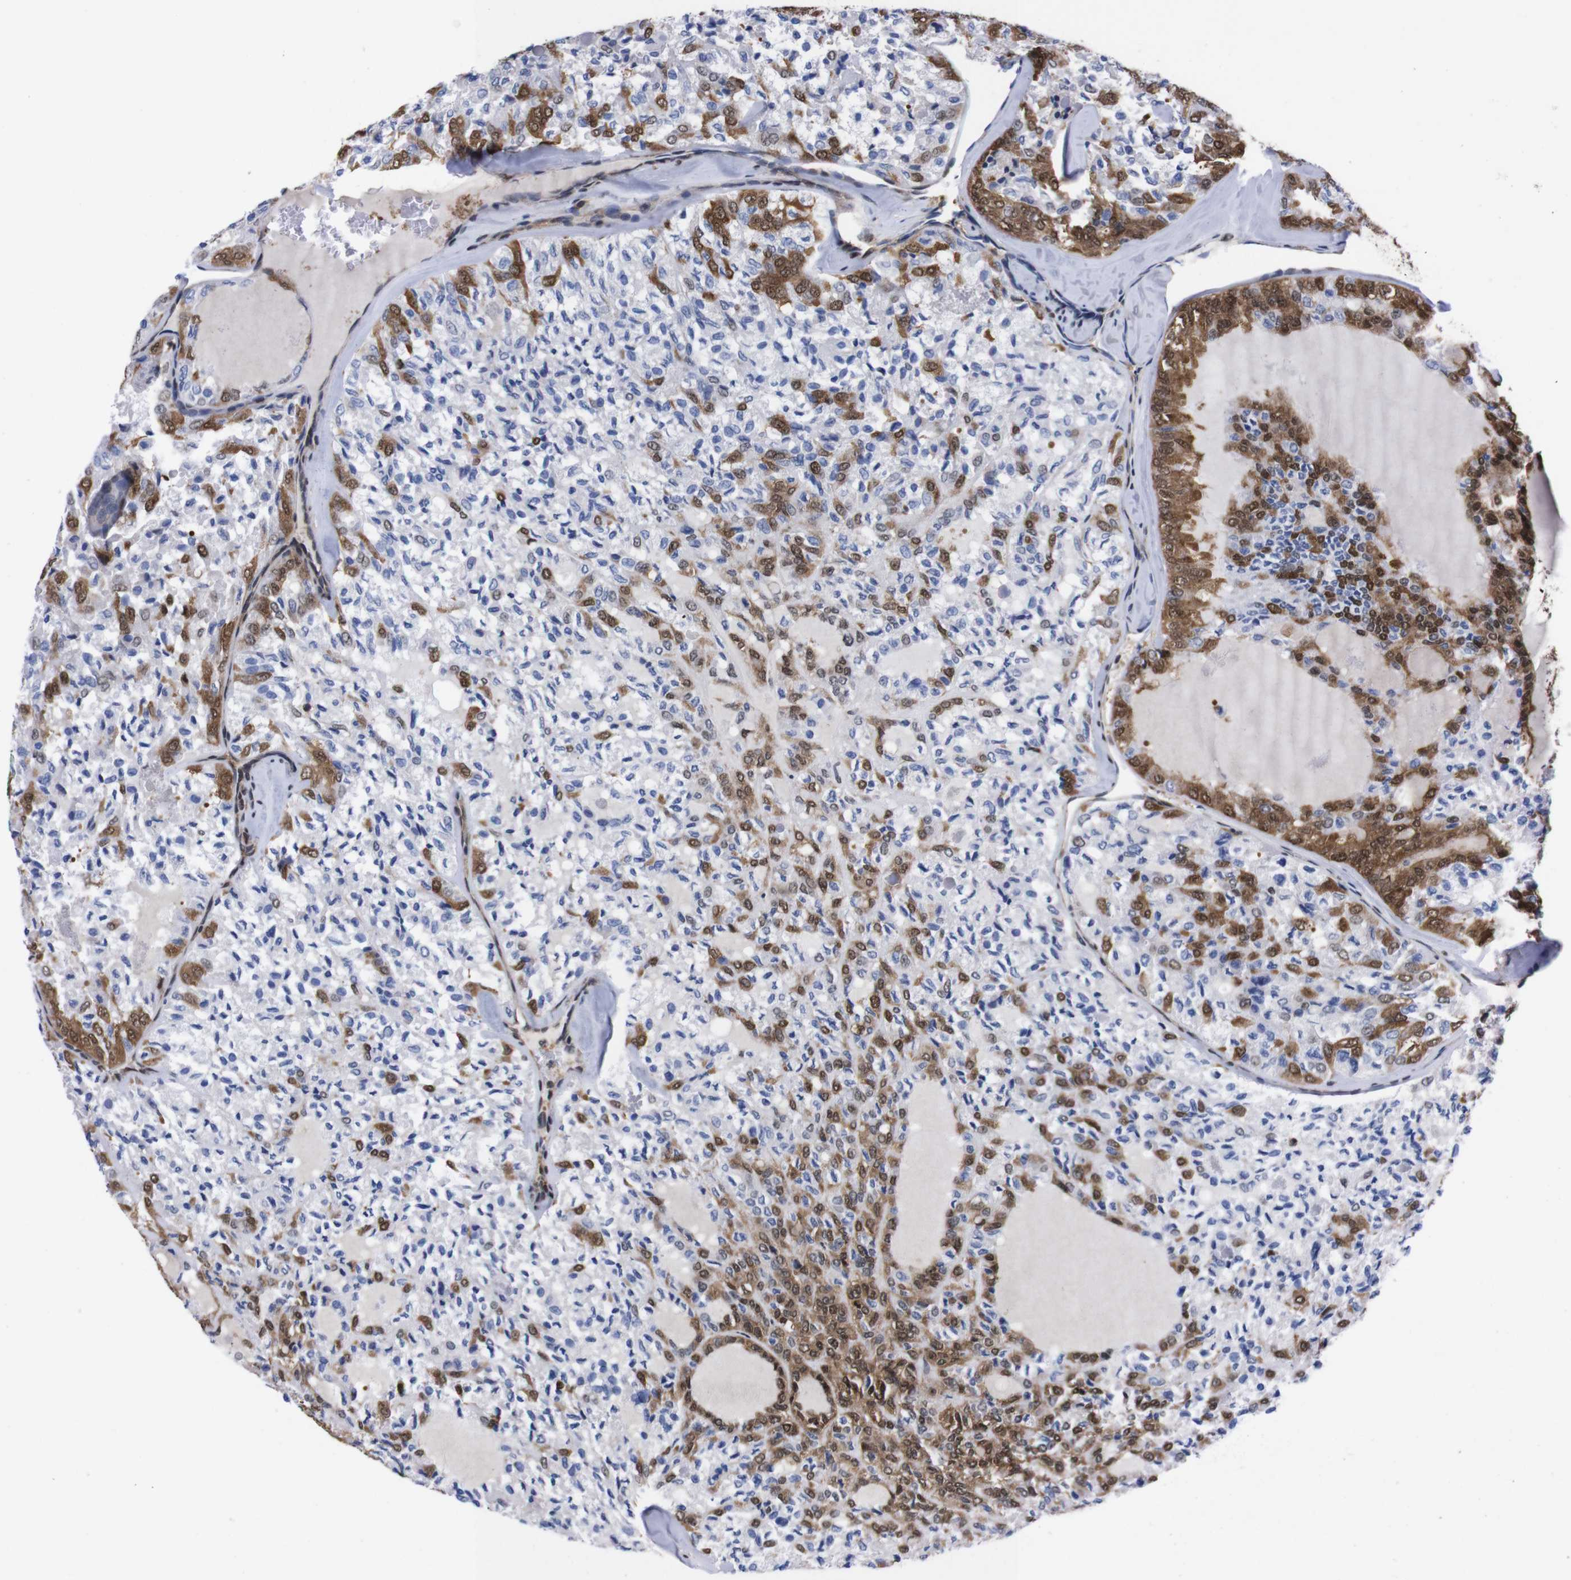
{"staining": {"intensity": "moderate", "quantity": "25%-75%", "location": "cytoplasmic/membranous,nuclear"}, "tissue": "thyroid cancer", "cell_type": "Tumor cells", "image_type": "cancer", "snomed": [{"axis": "morphology", "description": "Follicular adenoma carcinoma, NOS"}, {"axis": "topography", "description": "Thyroid gland"}], "caption": "Immunohistochemical staining of human follicular adenoma carcinoma (thyroid) shows medium levels of moderate cytoplasmic/membranous and nuclear protein staining in about 25%-75% of tumor cells.", "gene": "UBQLN2", "patient": {"sex": "male", "age": 75}}